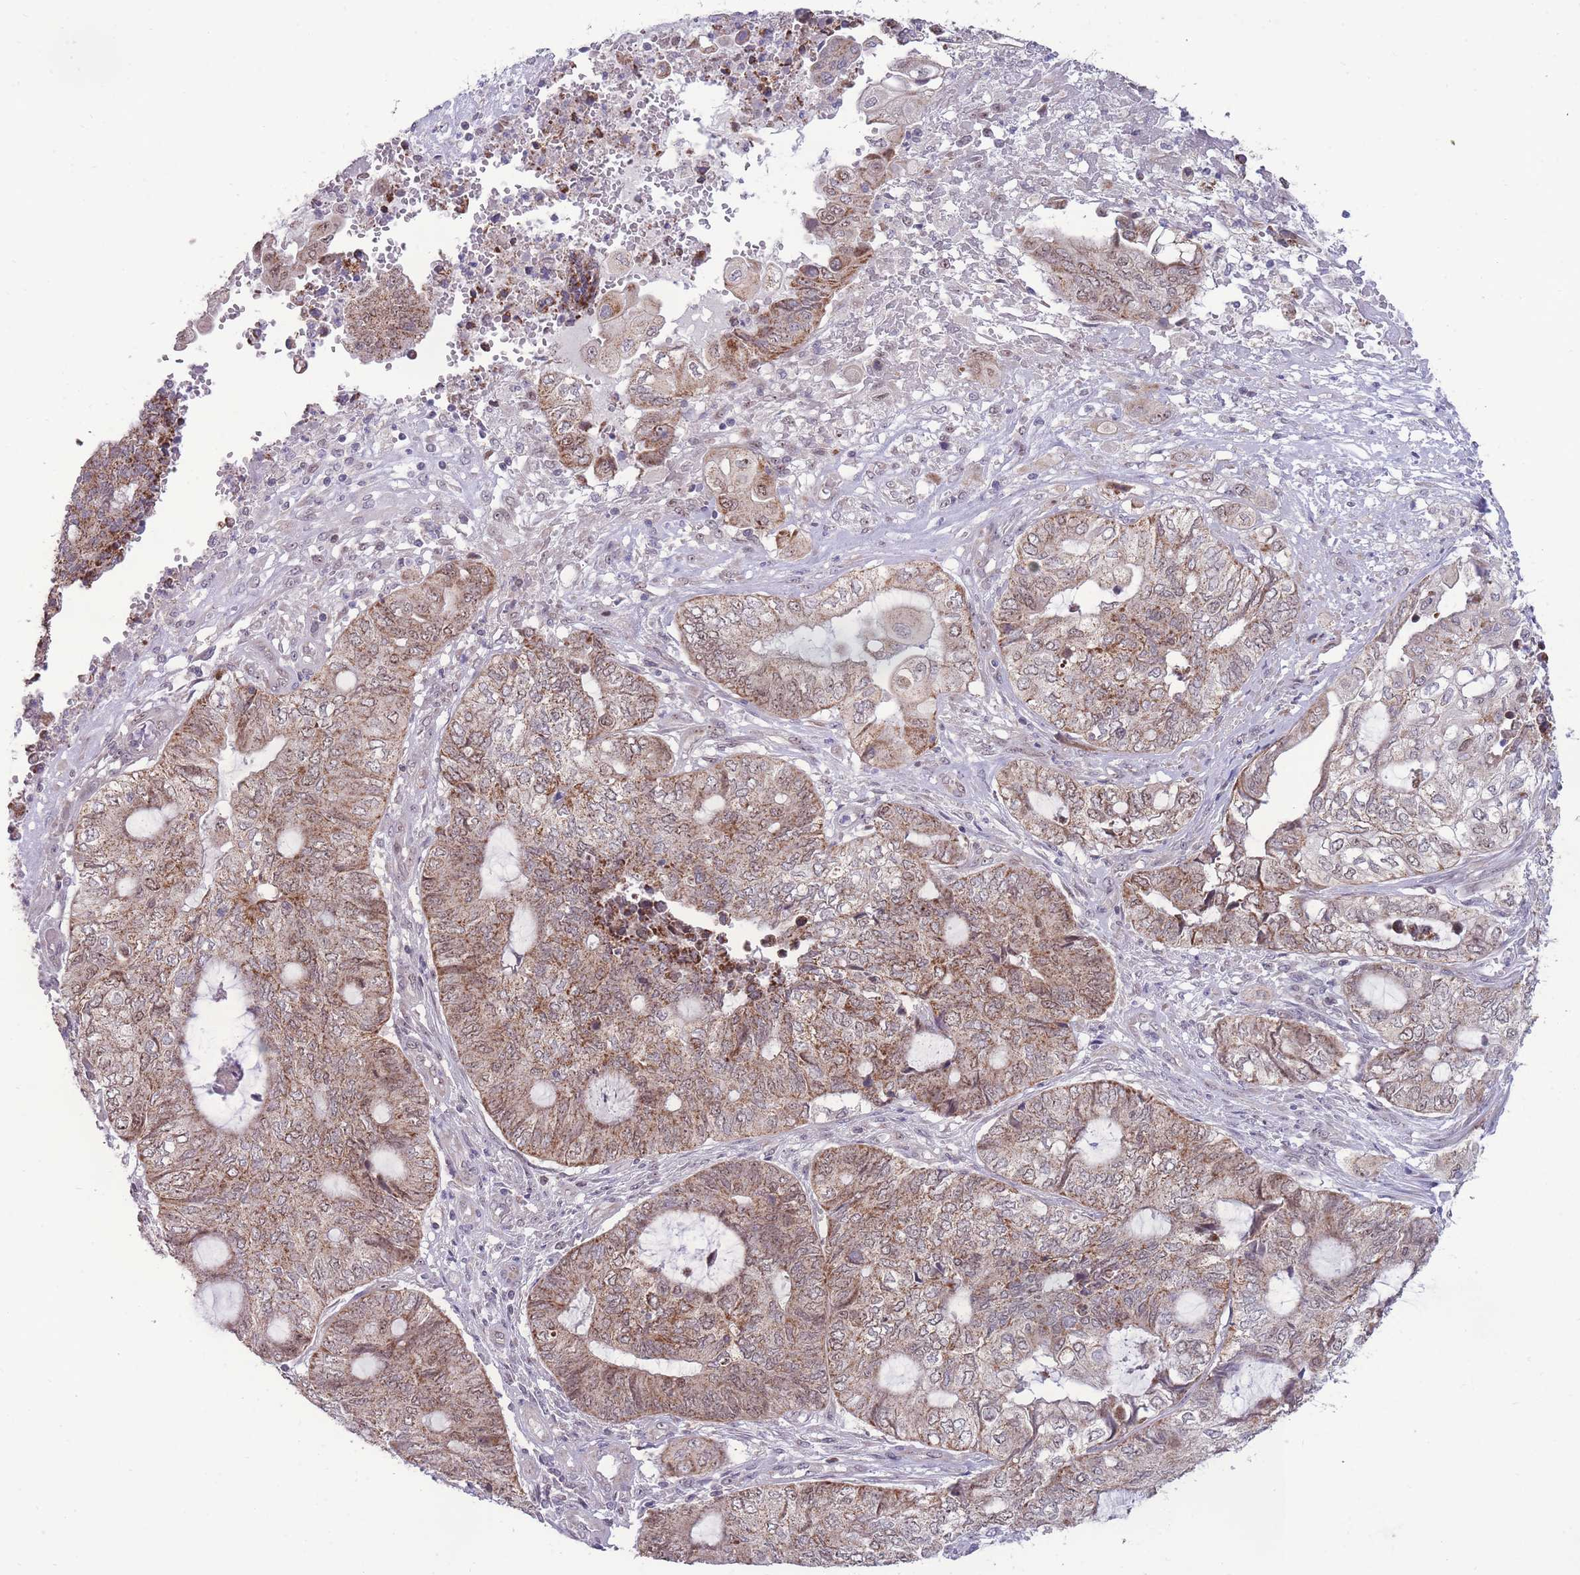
{"staining": {"intensity": "moderate", "quantity": ">75%", "location": "cytoplasmic/membranous"}, "tissue": "endometrial cancer", "cell_type": "Tumor cells", "image_type": "cancer", "snomed": [{"axis": "morphology", "description": "Adenocarcinoma, NOS"}, {"axis": "topography", "description": "Uterus"}, {"axis": "topography", "description": "Endometrium"}], "caption": "Immunohistochemical staining of human endometrial adenocarcinoma demonstrates medium levels of moderate cytoplasmic/membranous staining in approximately >75% of tumor cells.", "gene": "MCIDAS", "patient": {"sex": "female", "age": 70}}